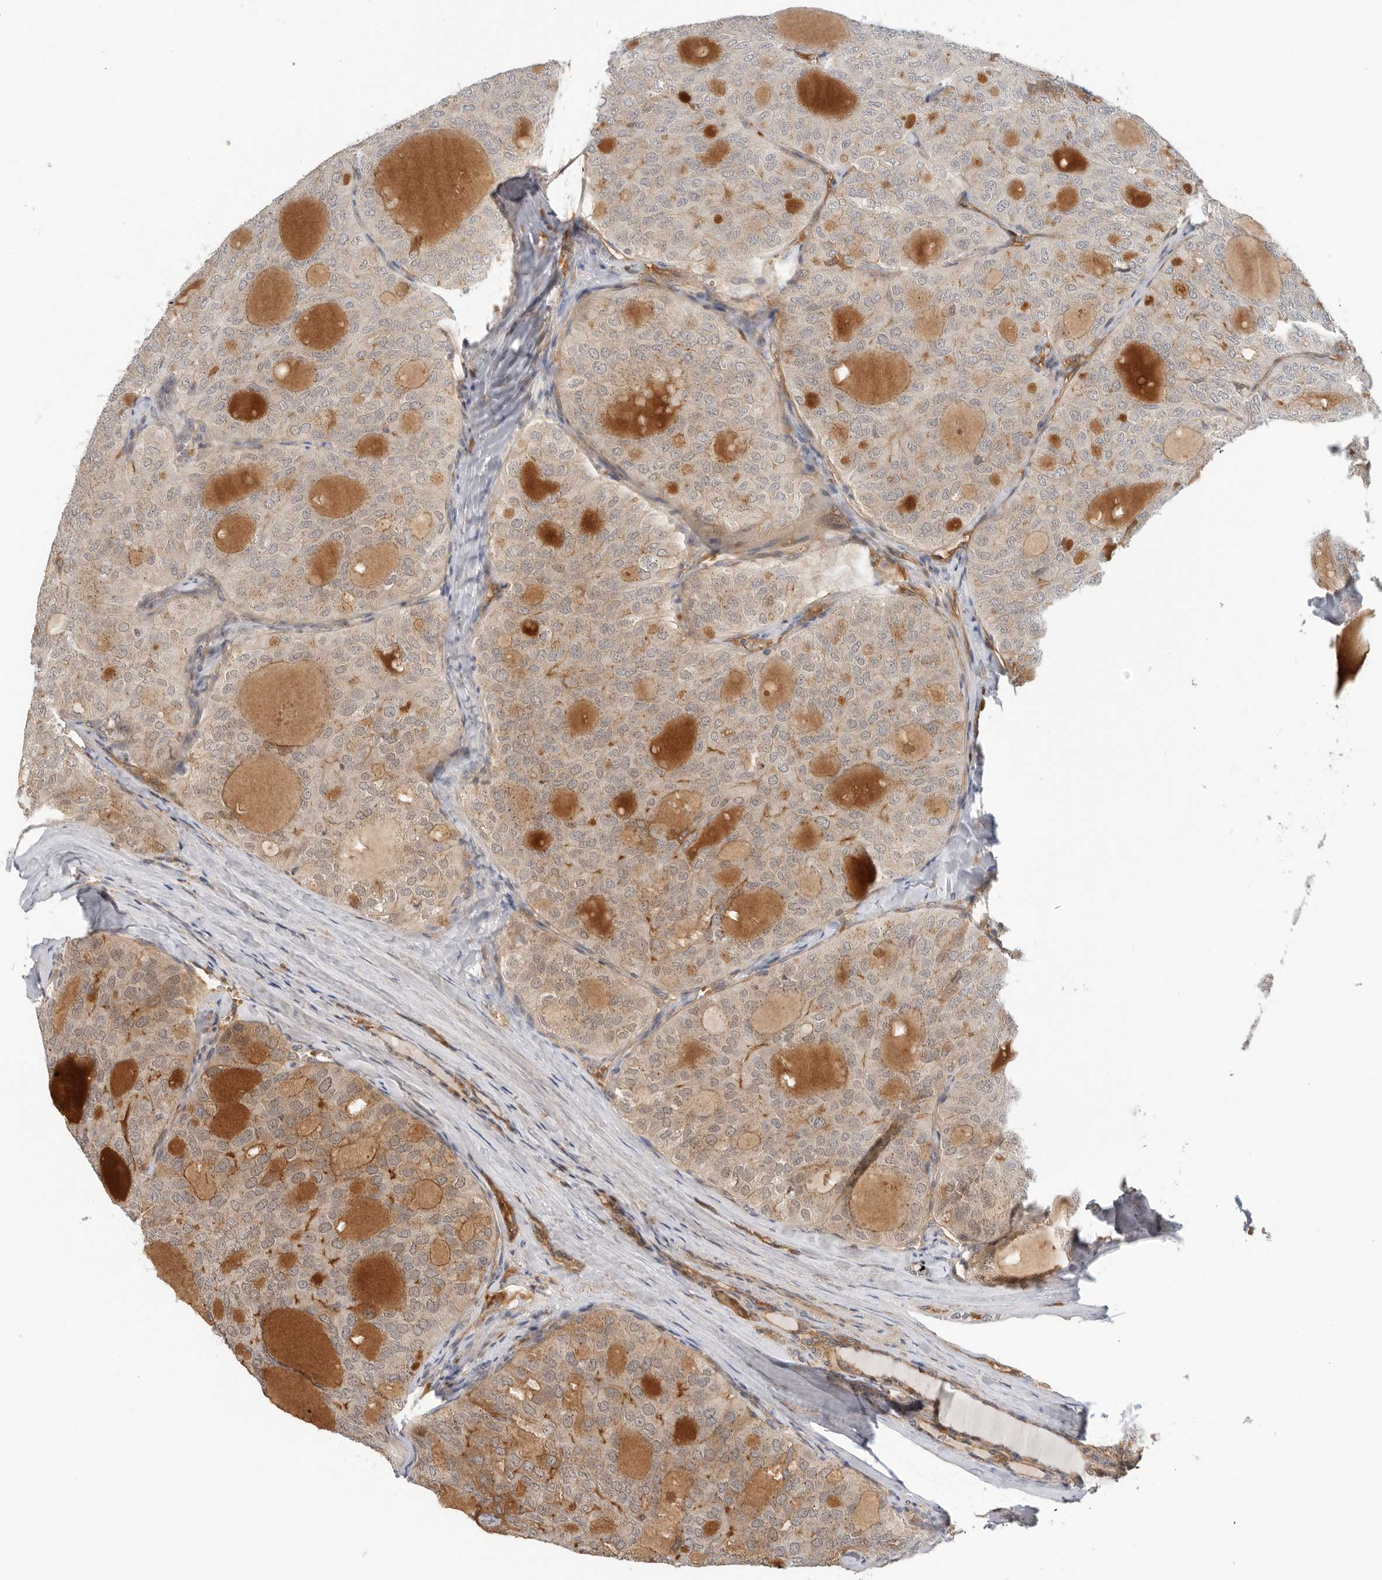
{"staining": {"intensity": "weak", "quantity": "25%-75%", "location": "cytoplasmic/membranous"}, "tissue": "thyroid cancer", "cell_type": "Tumor cells", "image_type": "cancer", "snomed": [{"axis": "morphology", "description": "Follicular adenoma carcinoma, NOS"}, {"axis": "topography", "description": "Thyroid gland"}], "caption": "Human thyroid follicular adenoma carcinoma stained for a protein (brown) reveals weak cytoplasmic/membranous positive positivity in approximately 25%-75% of tumor cells.", "gene": "SUGCT", "patient": {"sex": "male", "age": 75}}